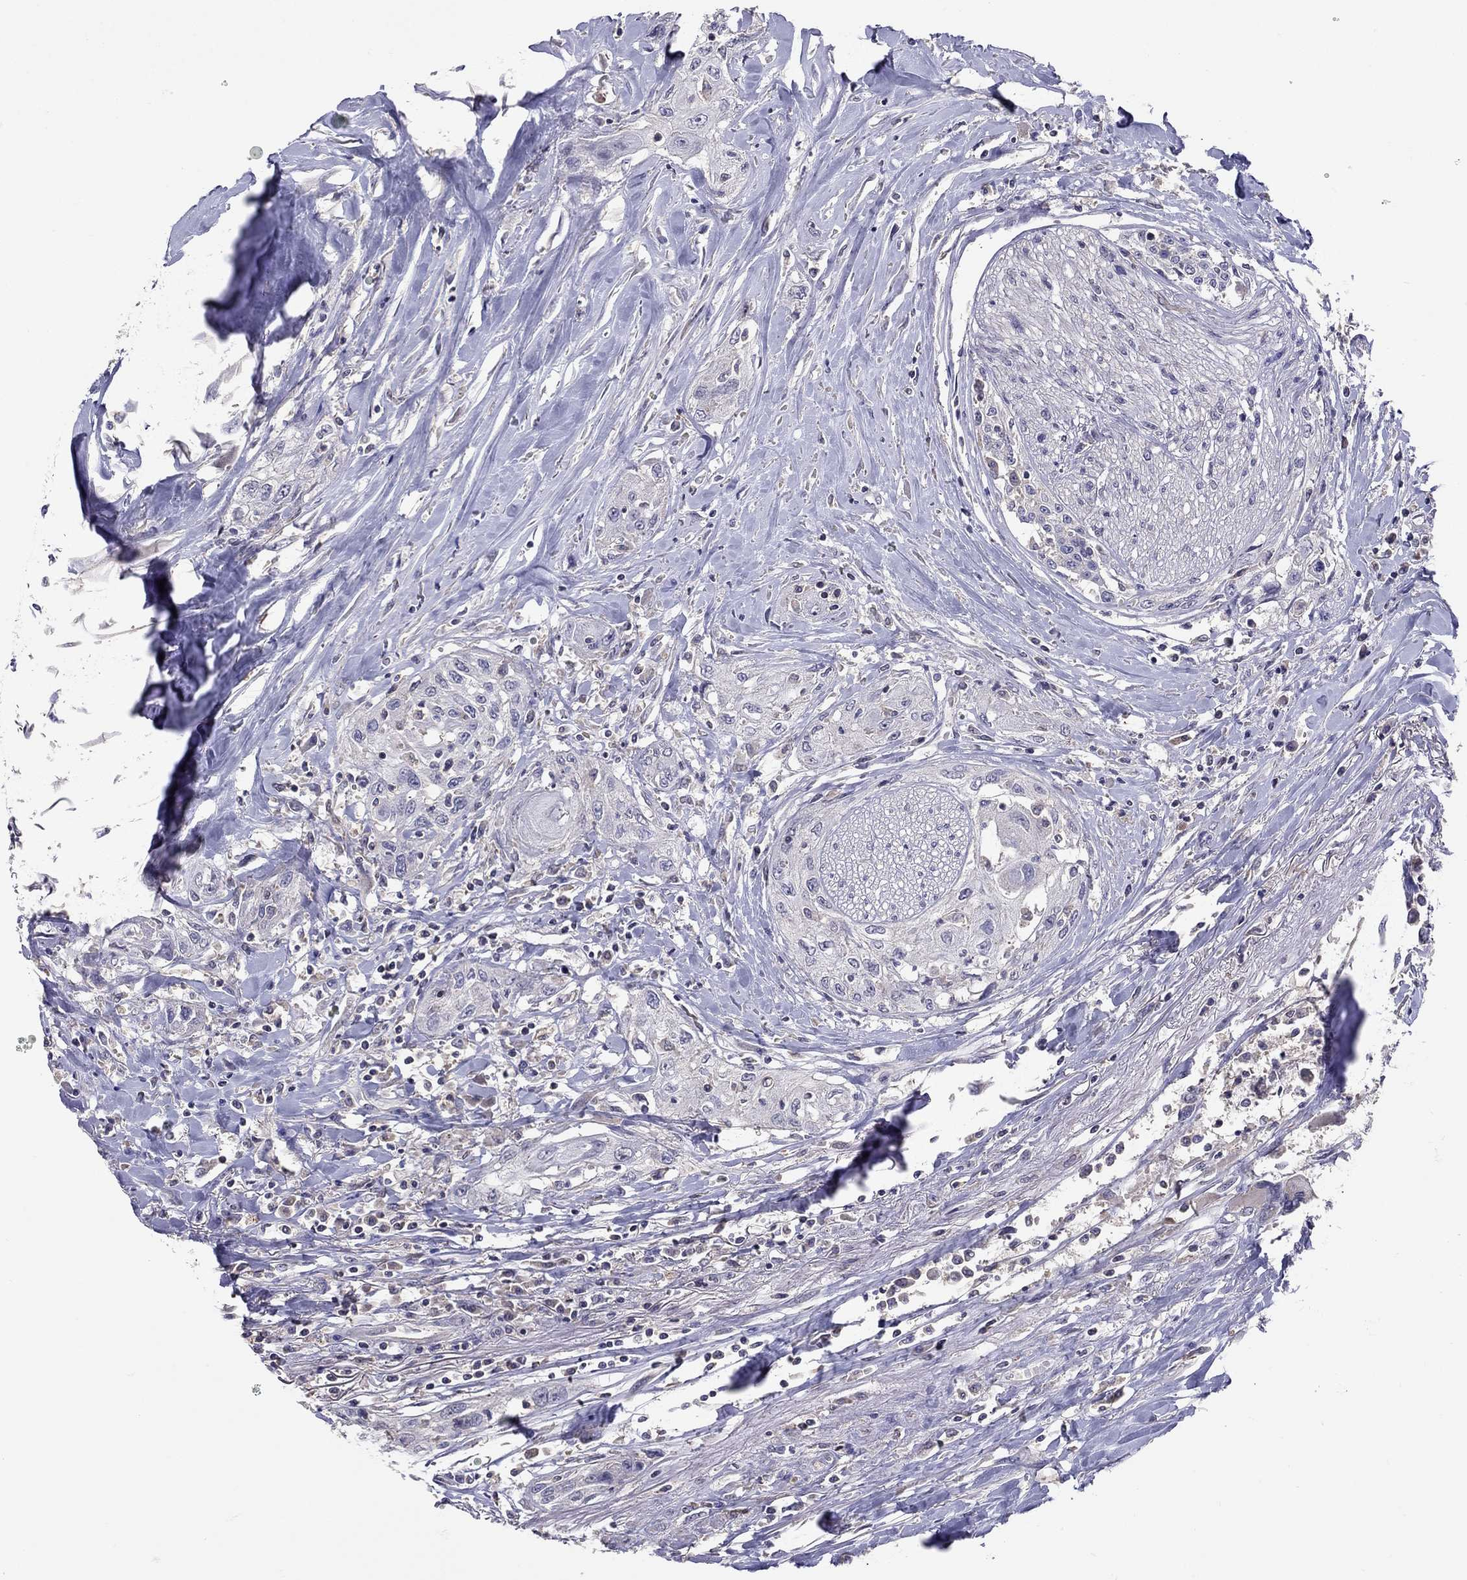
{"staining": {"intensity": "negative", "quantity": "none", "location": "none"}, "tissue": "head and neck cancer", "cell_type": "Tumor cells", "image_type": "cancer", "snomed": [{"axis": "morphology", "description": "Normal tissue, NOS"}, {"axis": "morphology", "description": "Squamous cell carcinoma, NOS"}, {"axis": "topography", "description": "Oral tissue"}, {"axis": "topography", "description": "Peripheral nerve tissue"}, {"axis": "topography", "description": "Head-Neck"}], "caption": "Immunohistochemistry photomicrograph of neoplastic tissue: human squamous cell carcinoma (head and neck) stained with DAB (3,3'-diaminobenzidine) displays no significant protein expression in tumor cells.", "gene": "RTP5", "patient": {"sex": "female", "age": 59}}